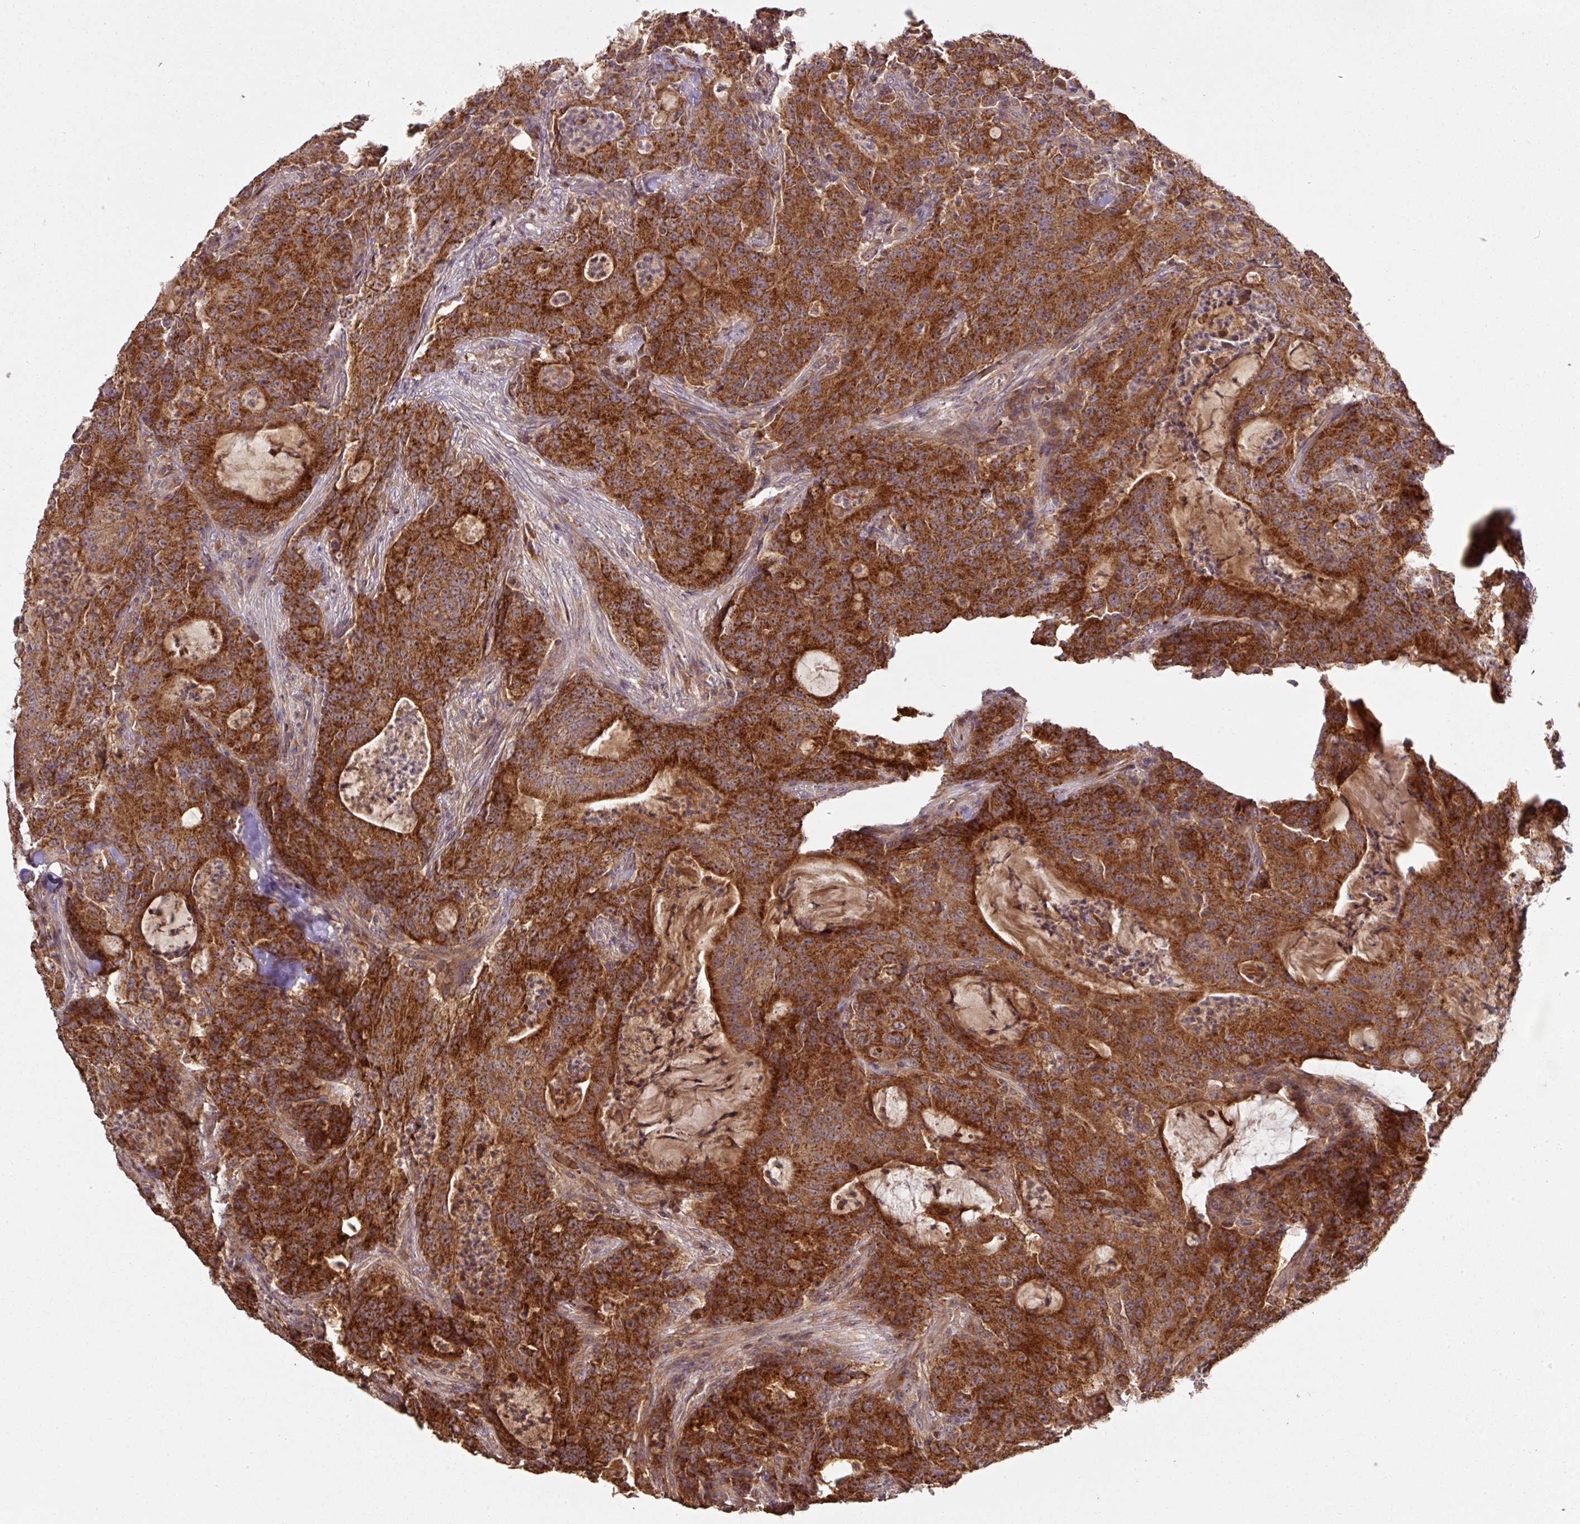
{"staining": {"intensity": "strong", "quantity": ">75%", "location": "cytoplasmic/membranous"}, "tissue": "colorectal cancer", "cell_type": "Tumor cells", "image_type": "cancer", "snomed": [{"axis": "morphology", "description": "Adenocarcinoma, NOS"}, {"axis": "topography", "description": "Colon"}], "caption": "A high-resolution photomicrograph shows IHC staining of colorectal cancer (adenocarcinoma), which demonstrates strong cytoplasmic/membranous expression in approximately >75% of tumor cells.", "gene": "MRRF", "patient": {"sex": "male", "age": 83}}